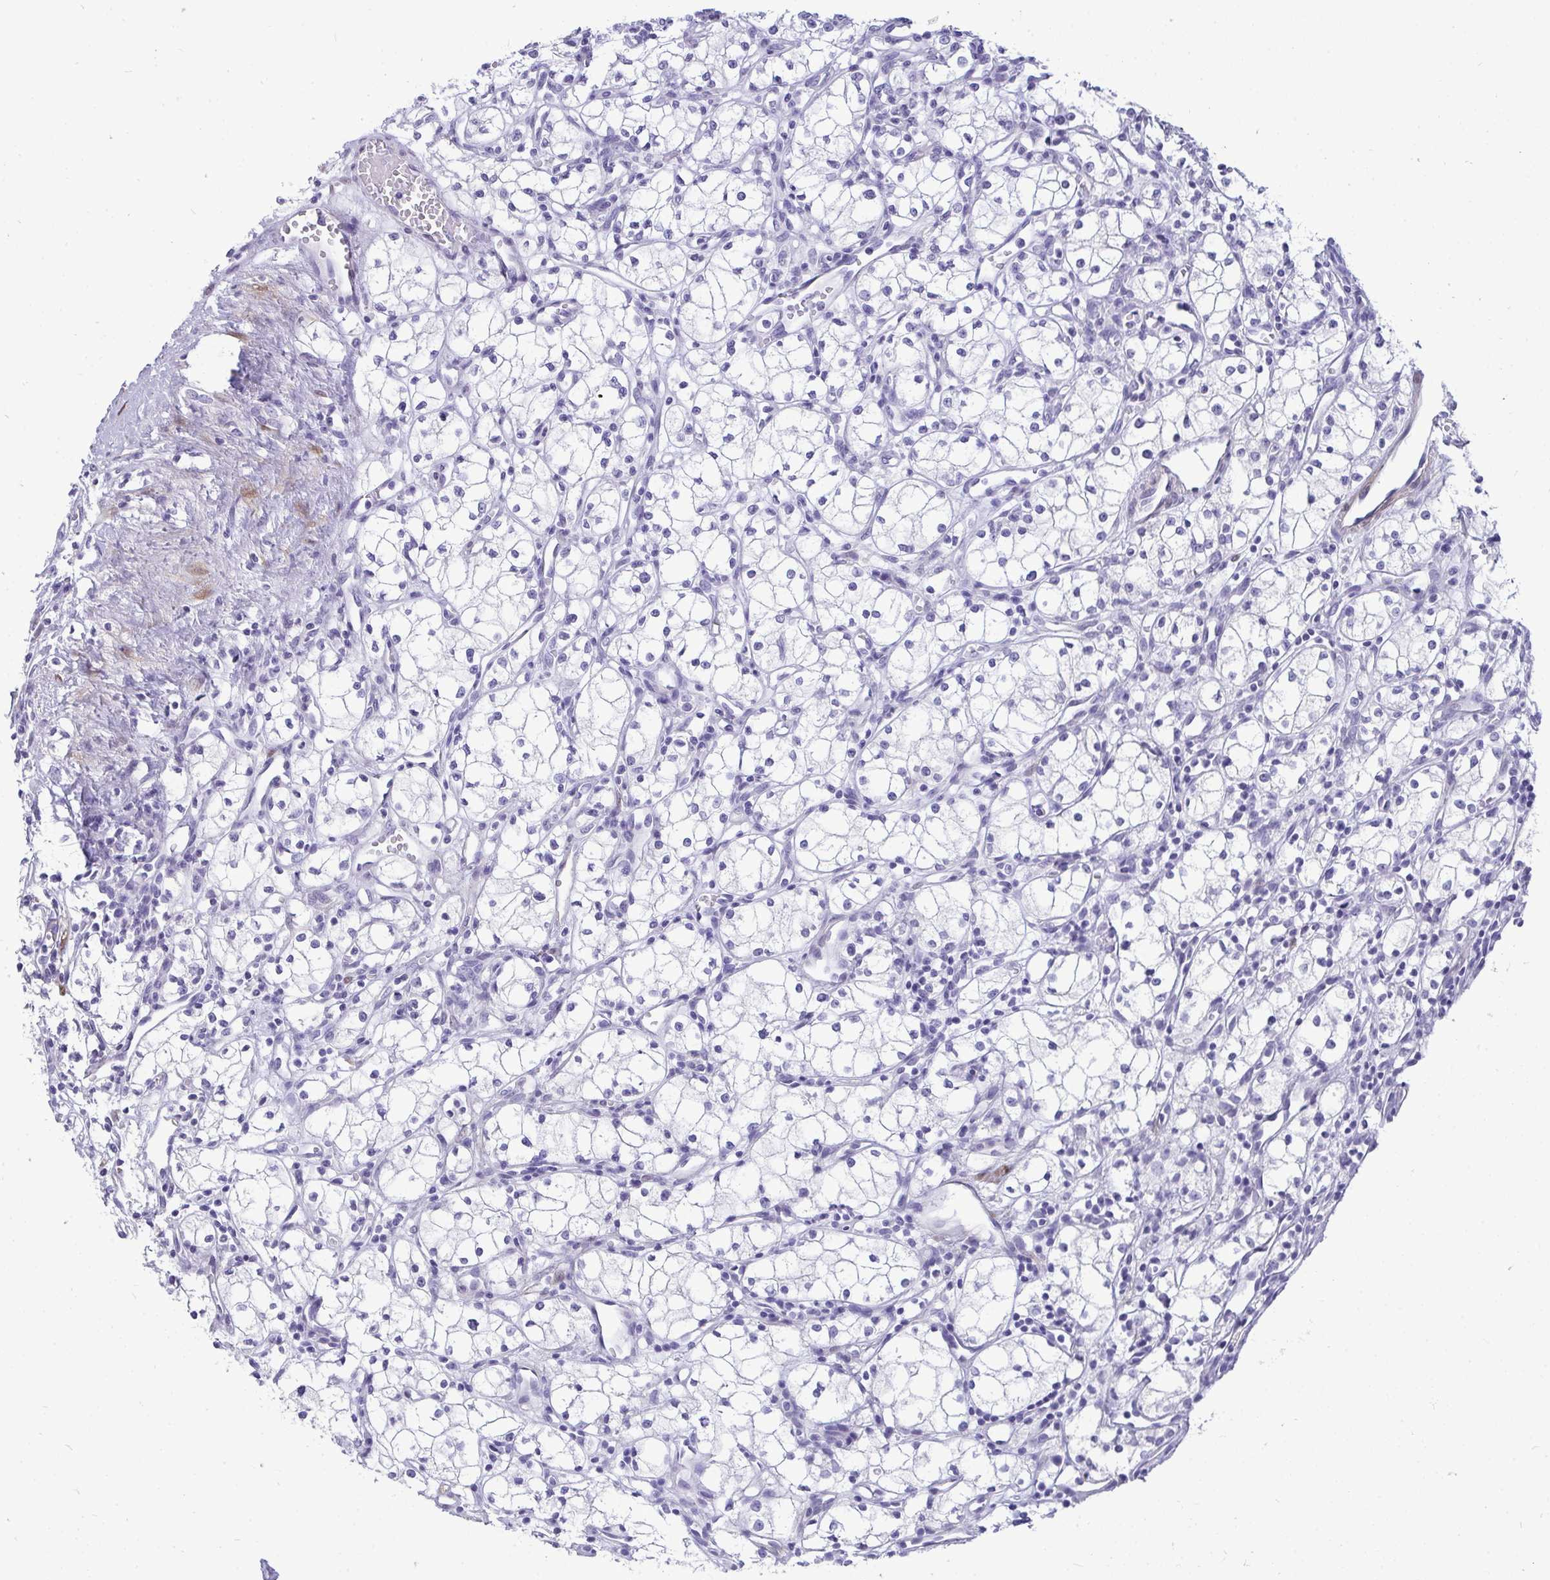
{"staining": {"intensity": "negative", "quantity": "none", "location": "none"}, "tissue": "renal cancer", "cell_type": "Tumor cells", "image_type": "cancer", "snomed": [{"axis": "morphology", "description": "Adenocarcinoma, NOS"}, {"axis": "topography", "description": "Kidney"}], "caption": "Immunohistochemistry (IHC) photomicrograph of renal cancer stained for a protein (brown), which reveals no positivity in tumor cells.", "gene": "HSPB6", "patient": {"sex": "male", "age": 59}}